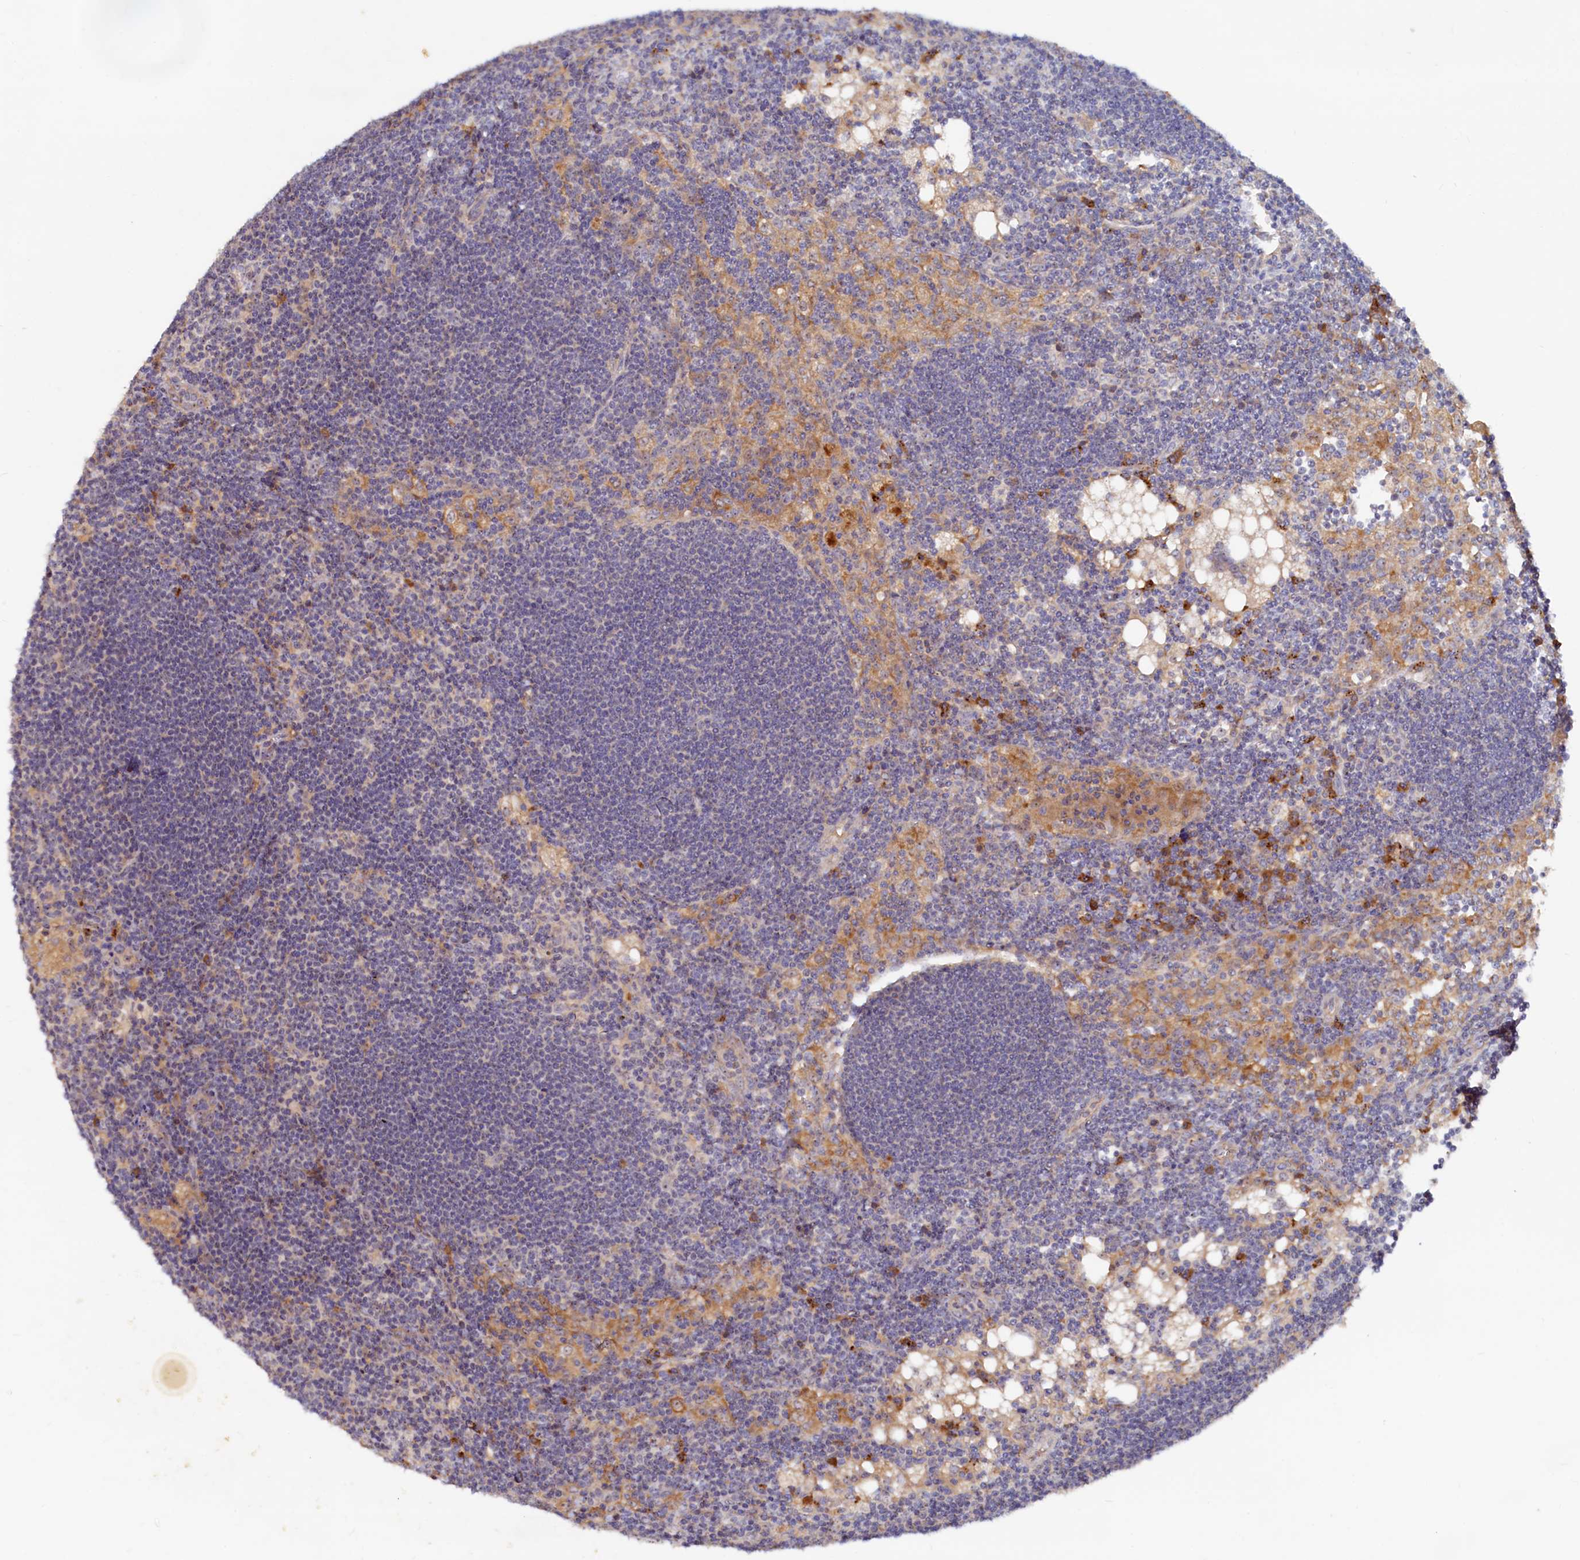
{"staining": {"intensity": "weak", "quantity": "<25%", "location": "nuclear"}, "tissue": "lymph node", "cell_type": "Germinal center cells", "image_type": "normal", "snomed": [{"axis": "morphology", "description": "Normal tissue, NOS"}, {"axis": "topography", "description": "Lymph node"}], "caption": "IHC of benign human lymph node displays no staining in germinal center cells.", "gene": "RGS7BP", "patient": {"sex": "male", "age": 24}}